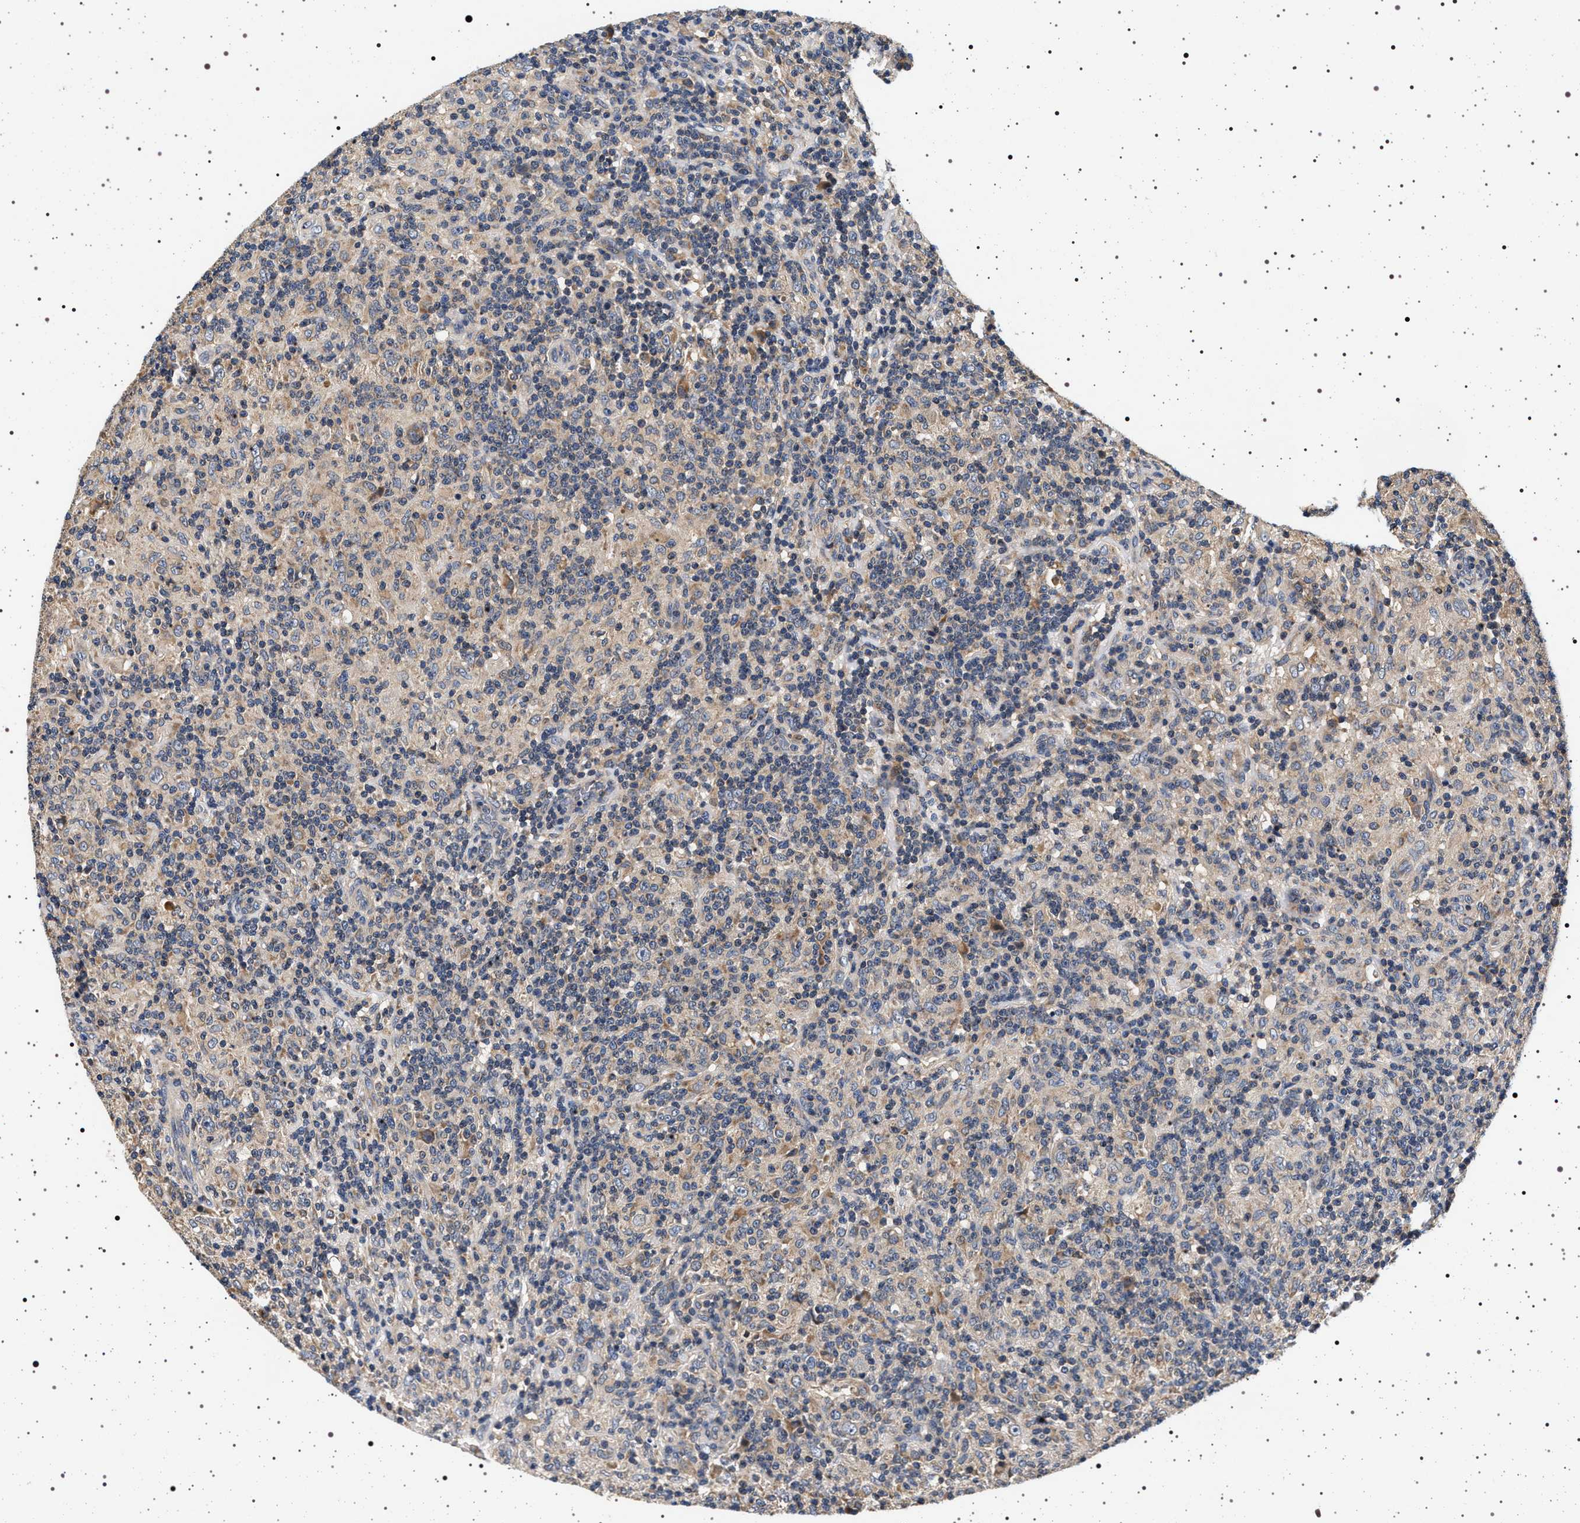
{"staining": {"intensity": "weak", "quantity": "<25%", "location": "cytoplasmic/membranous"}, "tissue": "lymphoma", "cell_type": "Tumor cells", "image_type": "cancer", "snomed": [{"axis": "morphology", "description": "Hodgkin's disease, NOS"}, {"axis": "topography", "description": "Lymph node"}], "caption": "A high-resolution micrograph shows immunohistochemistry (IHC) staining of lymphoma, which shows no significant positivity in tumor cells. The staining is performed using DAB (3,3'-diaminobenzidine) brown chromogen with nuclei counter-stained in using hematoxylin.", "gene": "DCBLD2", "patient": {"sex": "male", "age": 70}}